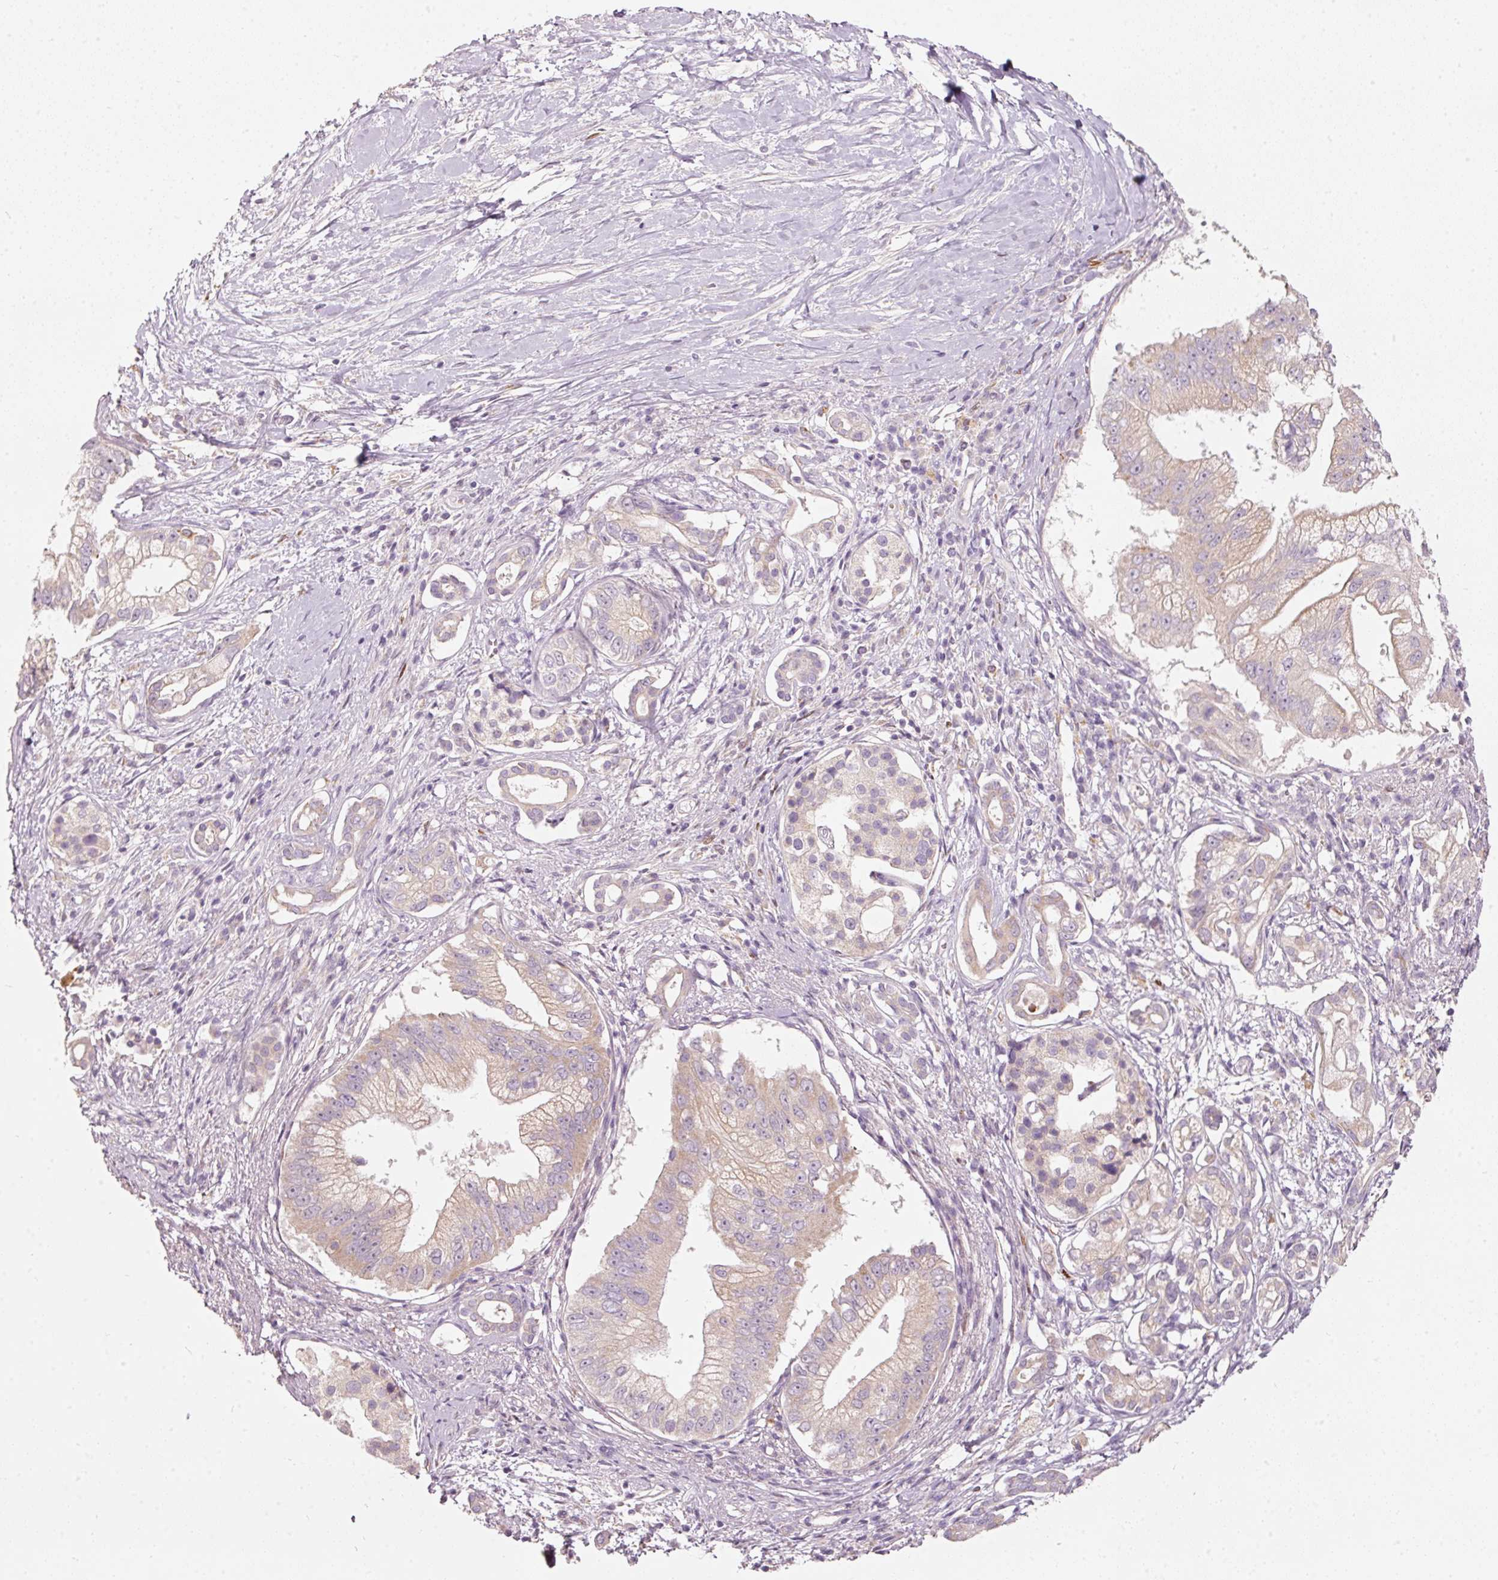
{"staining": {"intensity": "weak", "quantity": "<25%", "location": "cytoplasmic/membranous"}, "tissue": "pancreatic cancer", "cell_type": "Tumor cells", "image_type": "cancer", "snomed": [{"axis": "morphology", "description": "Adenocarcinoma, NOS"}, {"axis": "topography", "description": "Pancreas"}], "caption": "DAB (3,3'-diaminobenzidine) immunohistochemical staining of adenocarcinoma (pancreatic) exhibits no significant staining in tumor cells.", "gene": "KLHL21", "patient": {"sex": "male", "age": 70}}